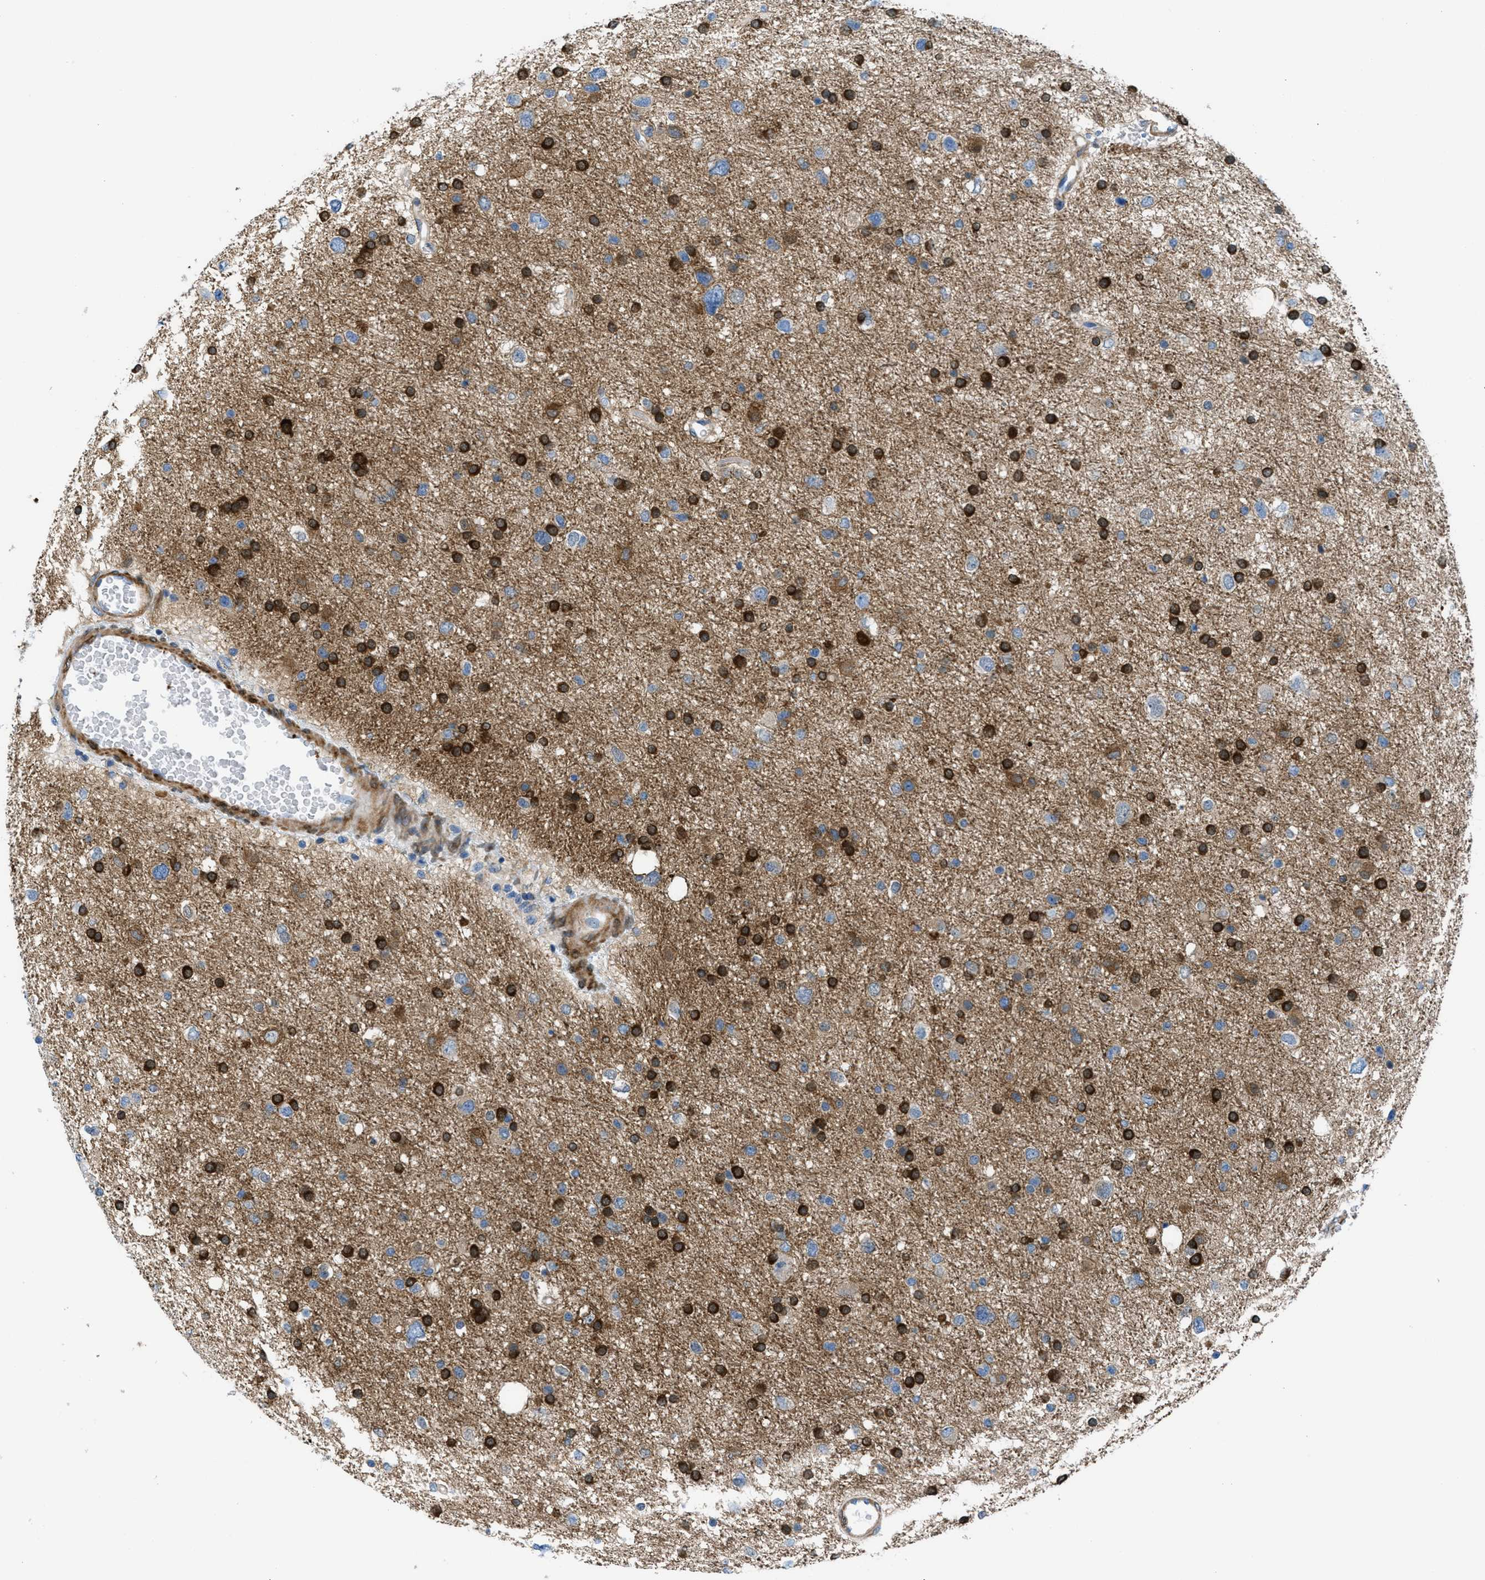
{"staining": {"intensity": "strong", "quantity": "25%-75%", "location": "cytoplasmic/membranous,nuclear"}, "tissue": "glioma", "cell_type": "Tumor cells", "image_type": "cancer", "snomed": [{"axis": "morphology", "description": "Glioma, malignant, Low grade"}, {"axis": "topography", "description": "Brain"}], "caption": "Malignant low-grade glioma stained with a brown dye exhibits strong cytoplasmic/membranous and nuclear positive expression in approximately 25%-75% of tumor cells.", "gene": "MAPRE2", "patient": {"sex": "male", "age": 42}}